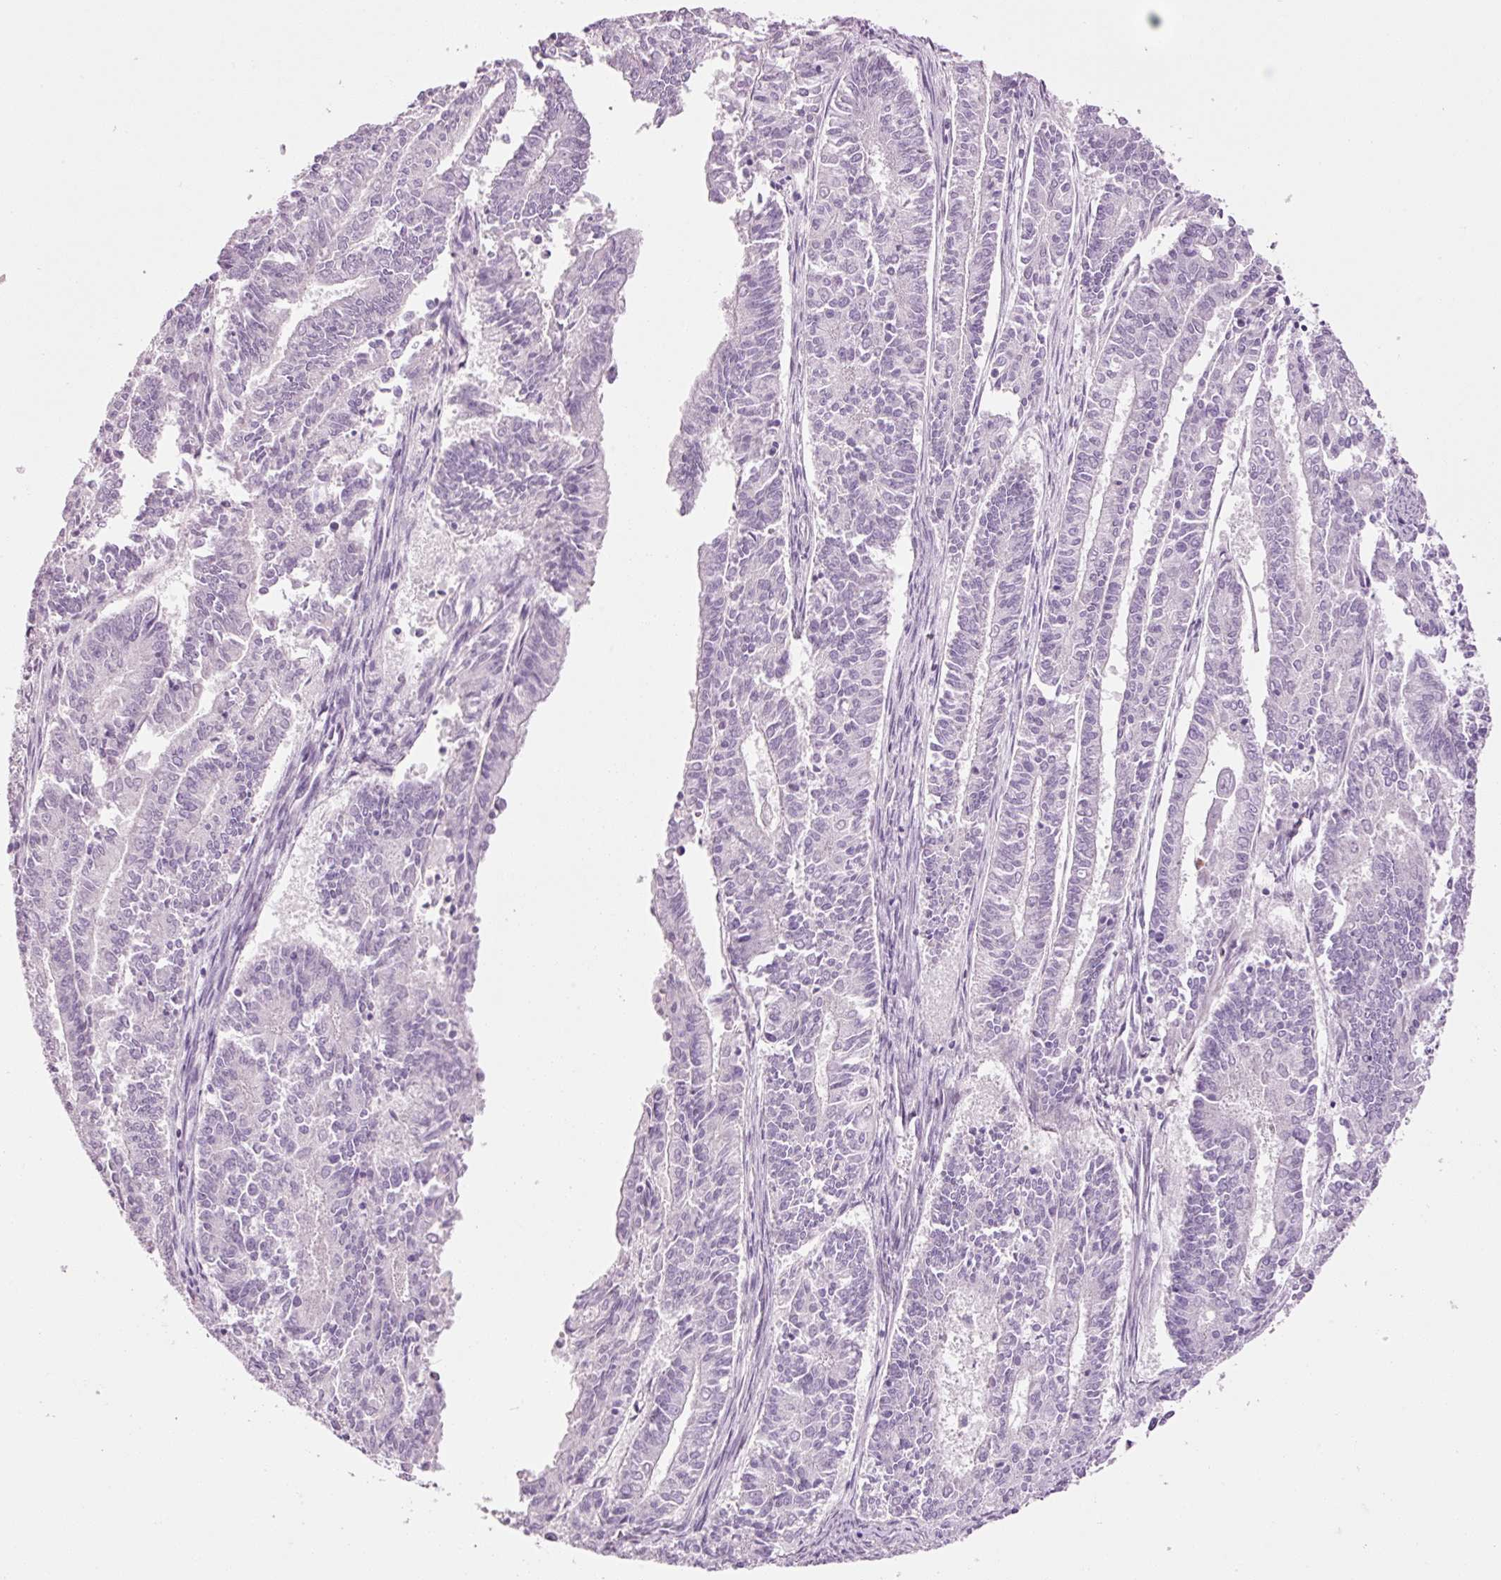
{"staining": {"intensity": "negative", "quantity": "none", "location": "none"}, "tissue": "endometrial cancer", "cell_type": "Tumor cells", "image_type": "cancer", "snomed": [{"axis": "morphology", "description": "Adenocarcinoma, NOS"}, {"axis": "topography", "description": "Endometrium"}], "caption": "Tumor cells are negative for protein expression in human endometrial cancer. (DAB (3,3'-diaminobenzidine) IHC visualized using brightfield microscopy, high magnification).", "gene": "ANKRD20A1", "patient": {"sex": "female", "age": 59}}